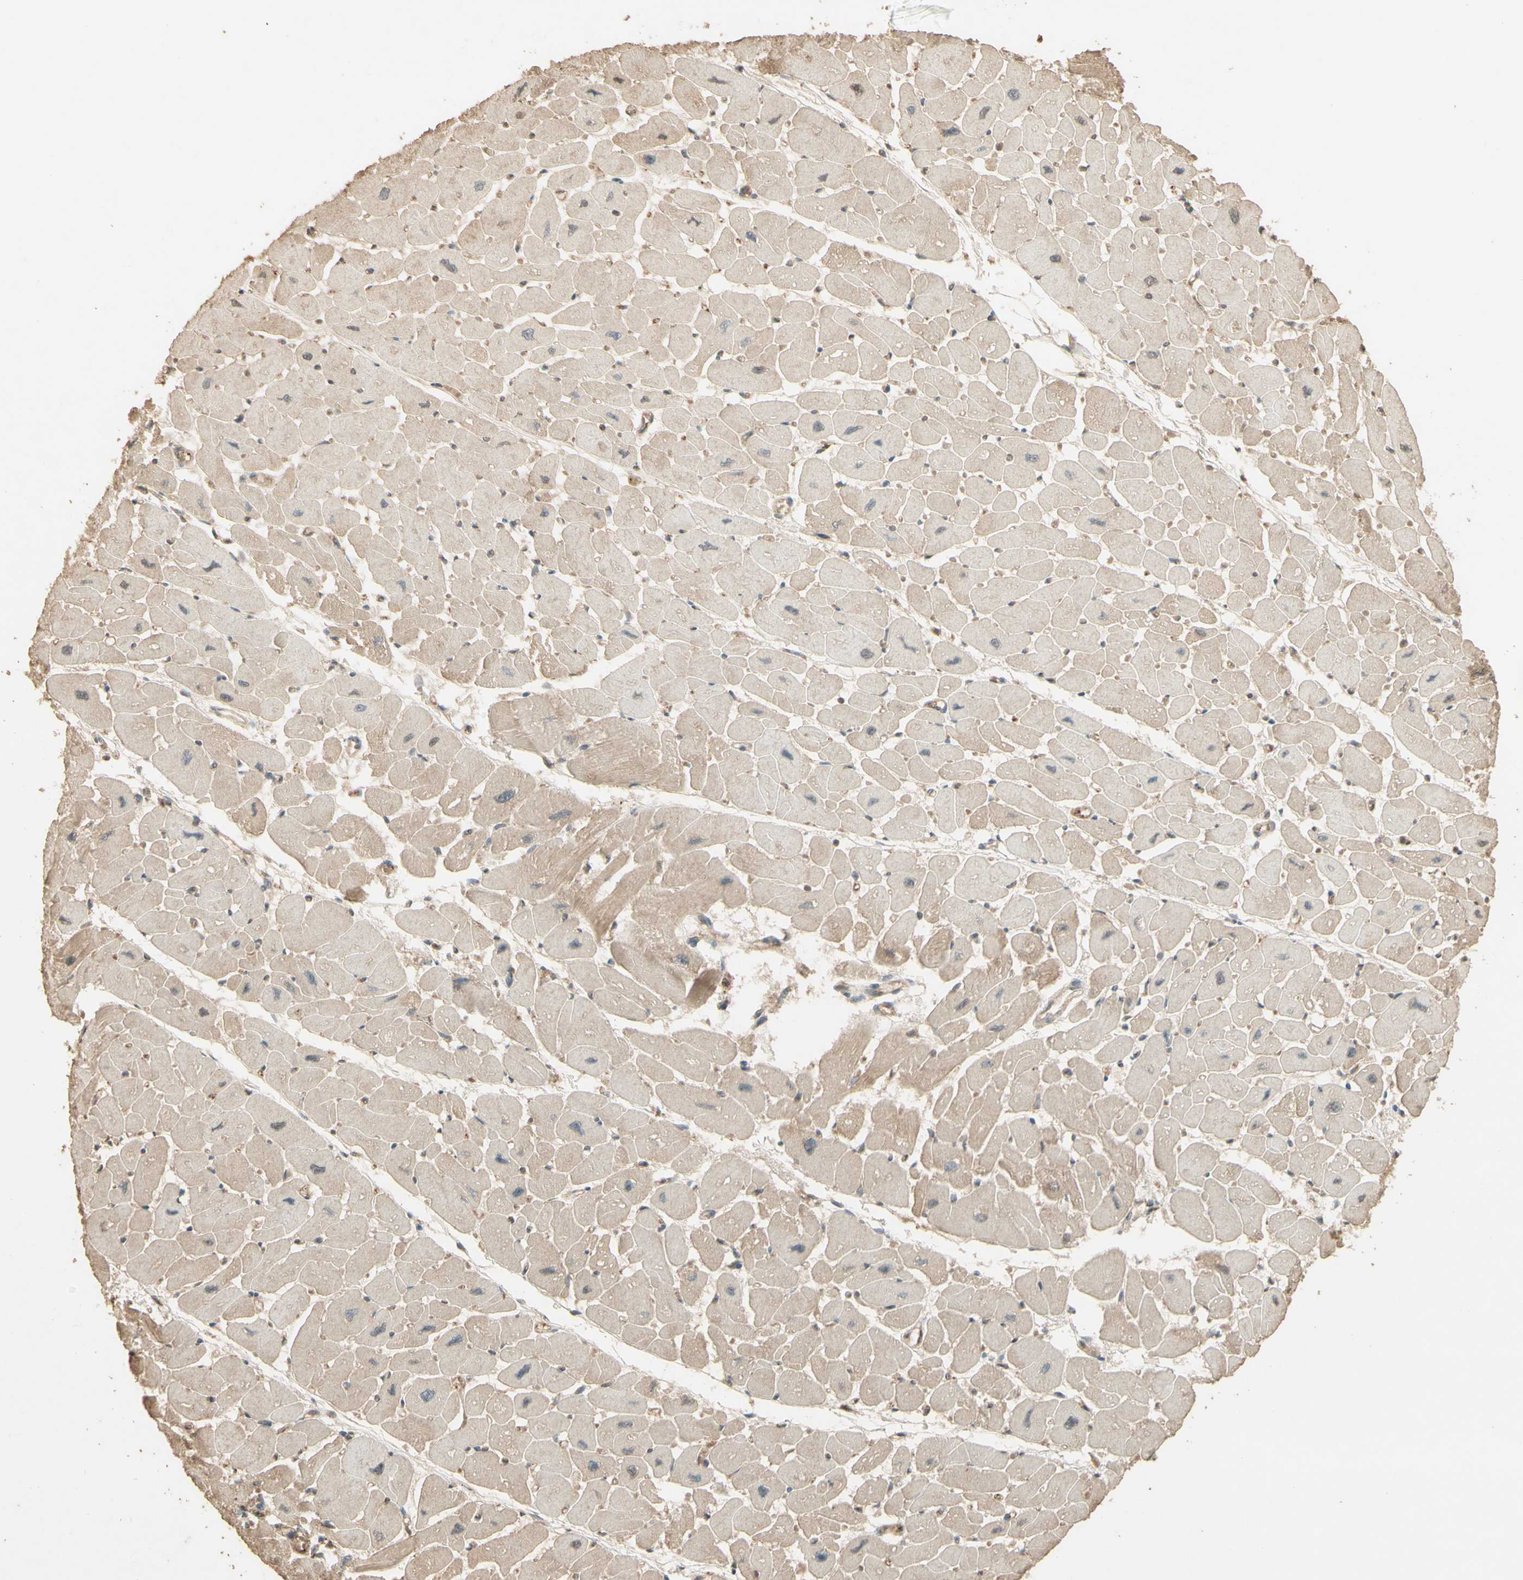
{"staining": {"intensity": "moderate", "quantity": ">75%", "location": "cytoplasmic/membranous"}, "tissue": "heart muscle", "cell_type": "Cardiomyocytes", "image_type": "normal", "snomed": [{"axis": "morphology", "description": "Normal tissue, NOS"}, {"axis": "topography", "description": "Heart"}], "caption": "Heart muscle stained with DAB immunohistochemistry (IHC) shows medium levels of moderate cytoplasmic/membranous expression in approximately >75% of cardiomyocytes.", "gene": "SMAD9", "patient": {"sex": "female", "age": 54}}